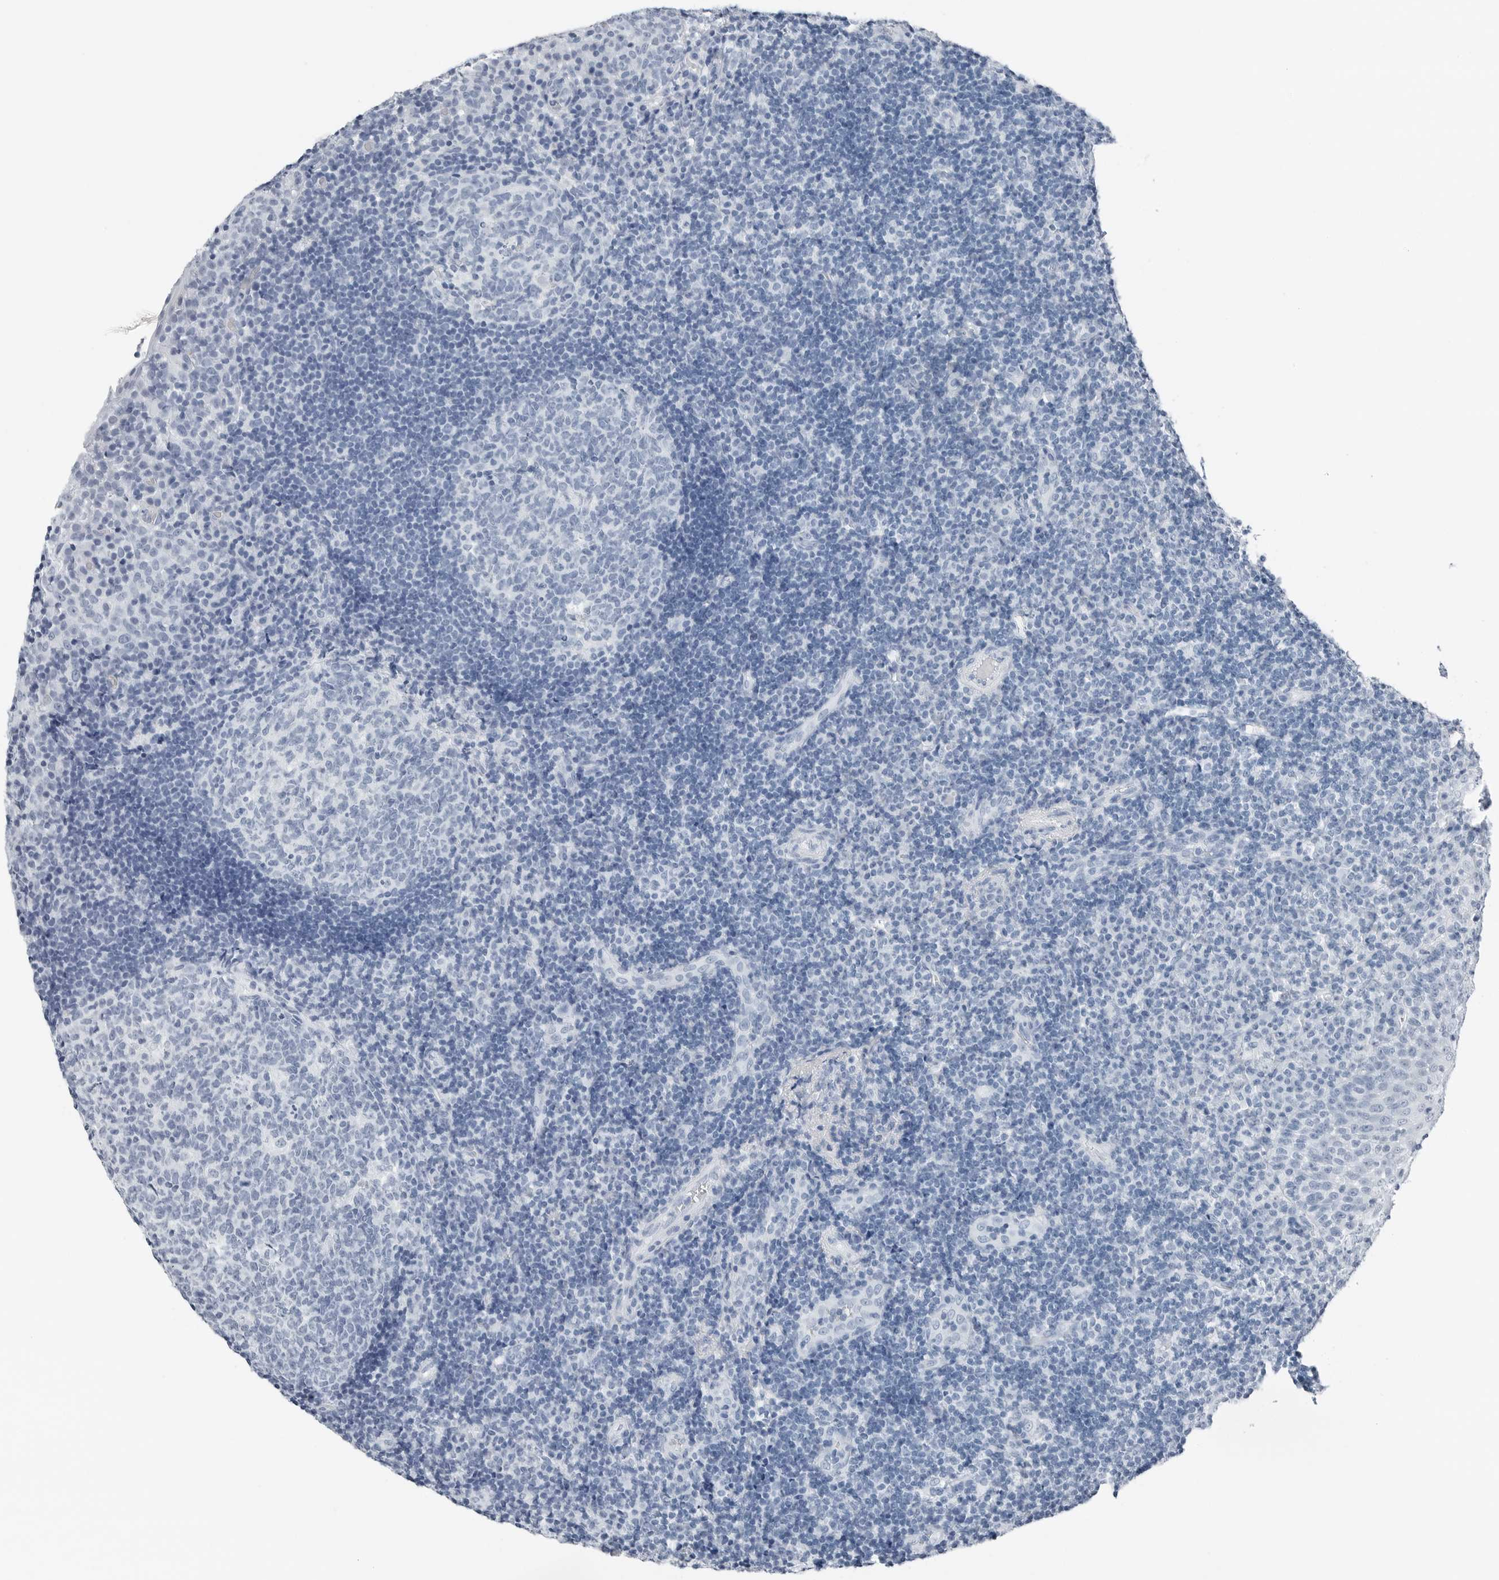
{"staining": {"intensity": "negative", "quantity": "none", "location": "none"}, "tissue": "tonsil", "cell_type": "Germinal center cells", "image_type": "normal", "snomed": [{"axis": "morphology", "description": "Normal tissue, NOS"}, {"axis": "topography", "description": "Tonsil"}], "caption": "There is no significant expression in germinal center cells of tonsil. The staining is performed using DAB (3,3'-diaminobenzidine) brown chromogen with nuclei counter-stained in using hematoxylin.", "gene": "SLPI", "patient": {"sex": "female", "age": 40}}